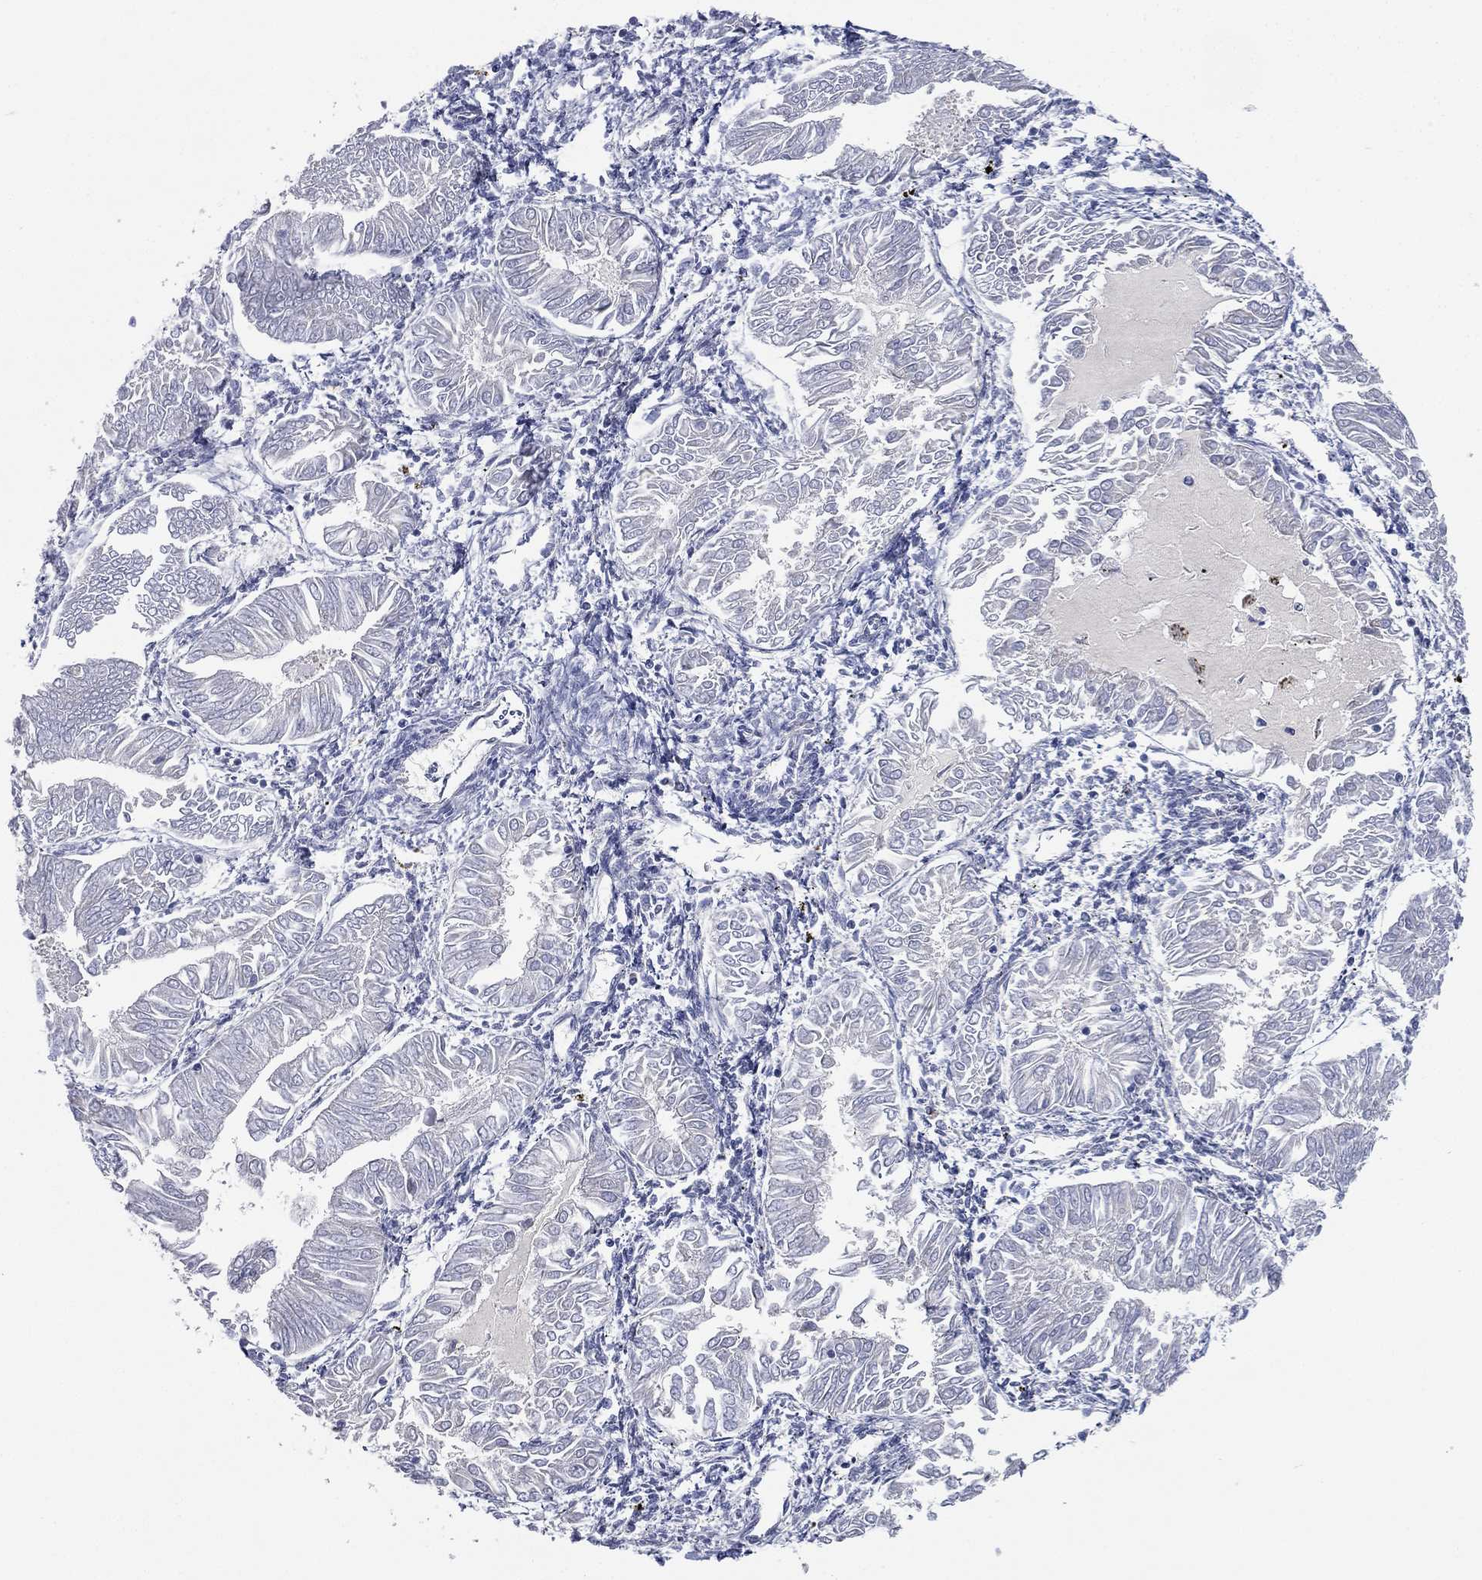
{"staining": {"intensity": "negative", "quantity": "none", "location": "none"}, "tissue": "endometrial cancer", "cell_type": "Tumor cells", "image_type": "cancer", "snomed": [{"axis": "morphology", "description": "Adenocarcinoma, NOS"}, {"axis": "topography", "description": "Endometrium"}], "caption": "Protein analysis of adenocarcinoma (endometrial) demonstrates no significant expression in tumor cells. (DAB (3,3'-diaminobenzidine) immunohistochemistry with hematoxylin counter stain).", "gene": "ATP8A2", "patient": {"sex": "female", "age": 53}}